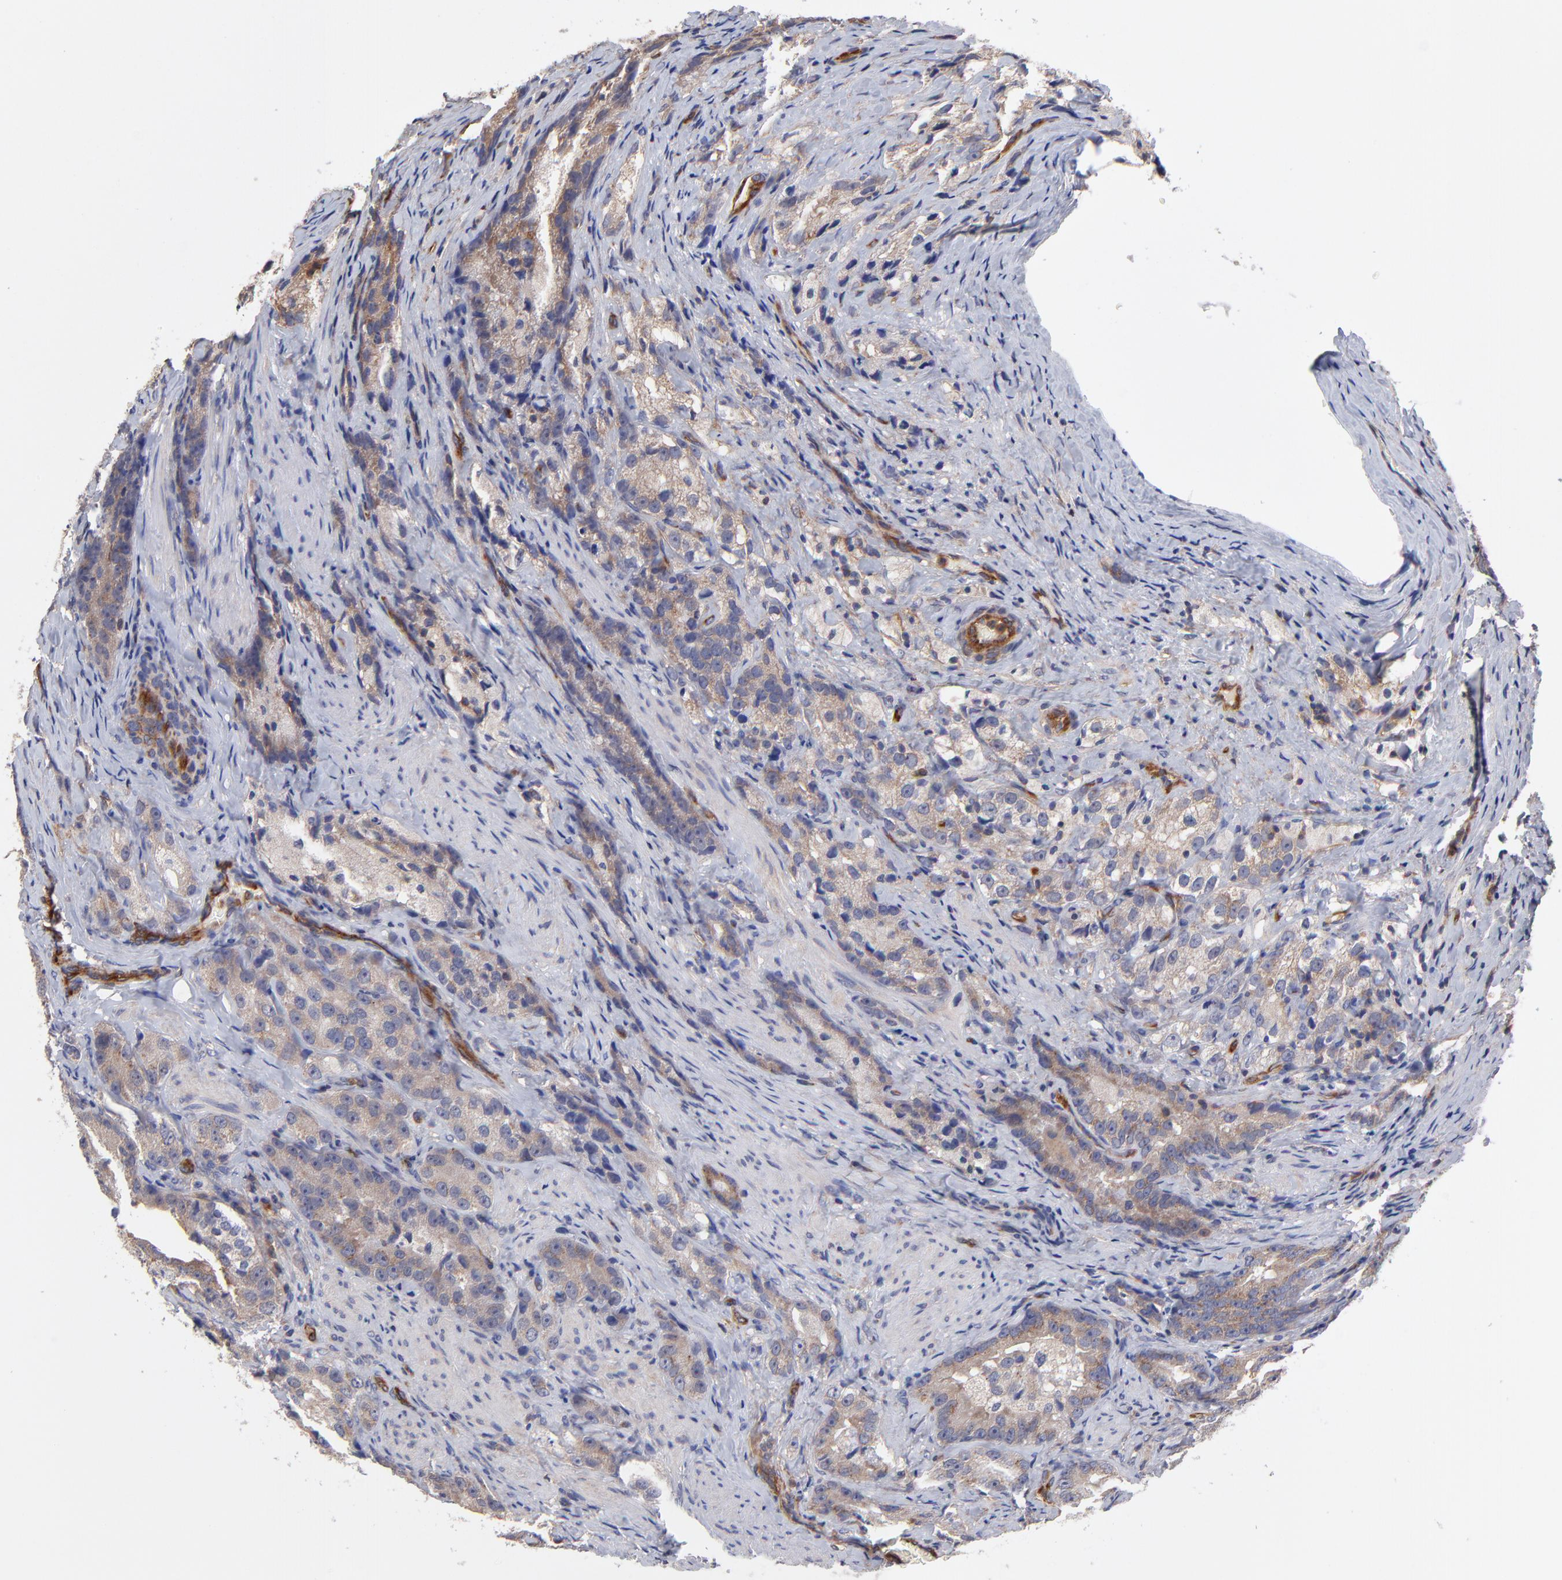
{"staining": {"intensity": "weak", "quantity": "25%-75%", "location": "cytoplasmic/membranous"}, "tissue": "prostate cancer", "cell_type": "Tumor cells", "image_type": "cancer", "snomed": [{"axis": "morphology", "description": "Adenocarcinoma, High grade"}, {"axis": "topography", "description": "Prostate"}], "caption": "IHC (DAB) staining of prostate cancer exhibits weak cytoplasmic/membranous protein positivity in approximately 25%-75% of tumor cells.", "gene": "ASB7", "patient": {"sex": "male", "age": 63}}